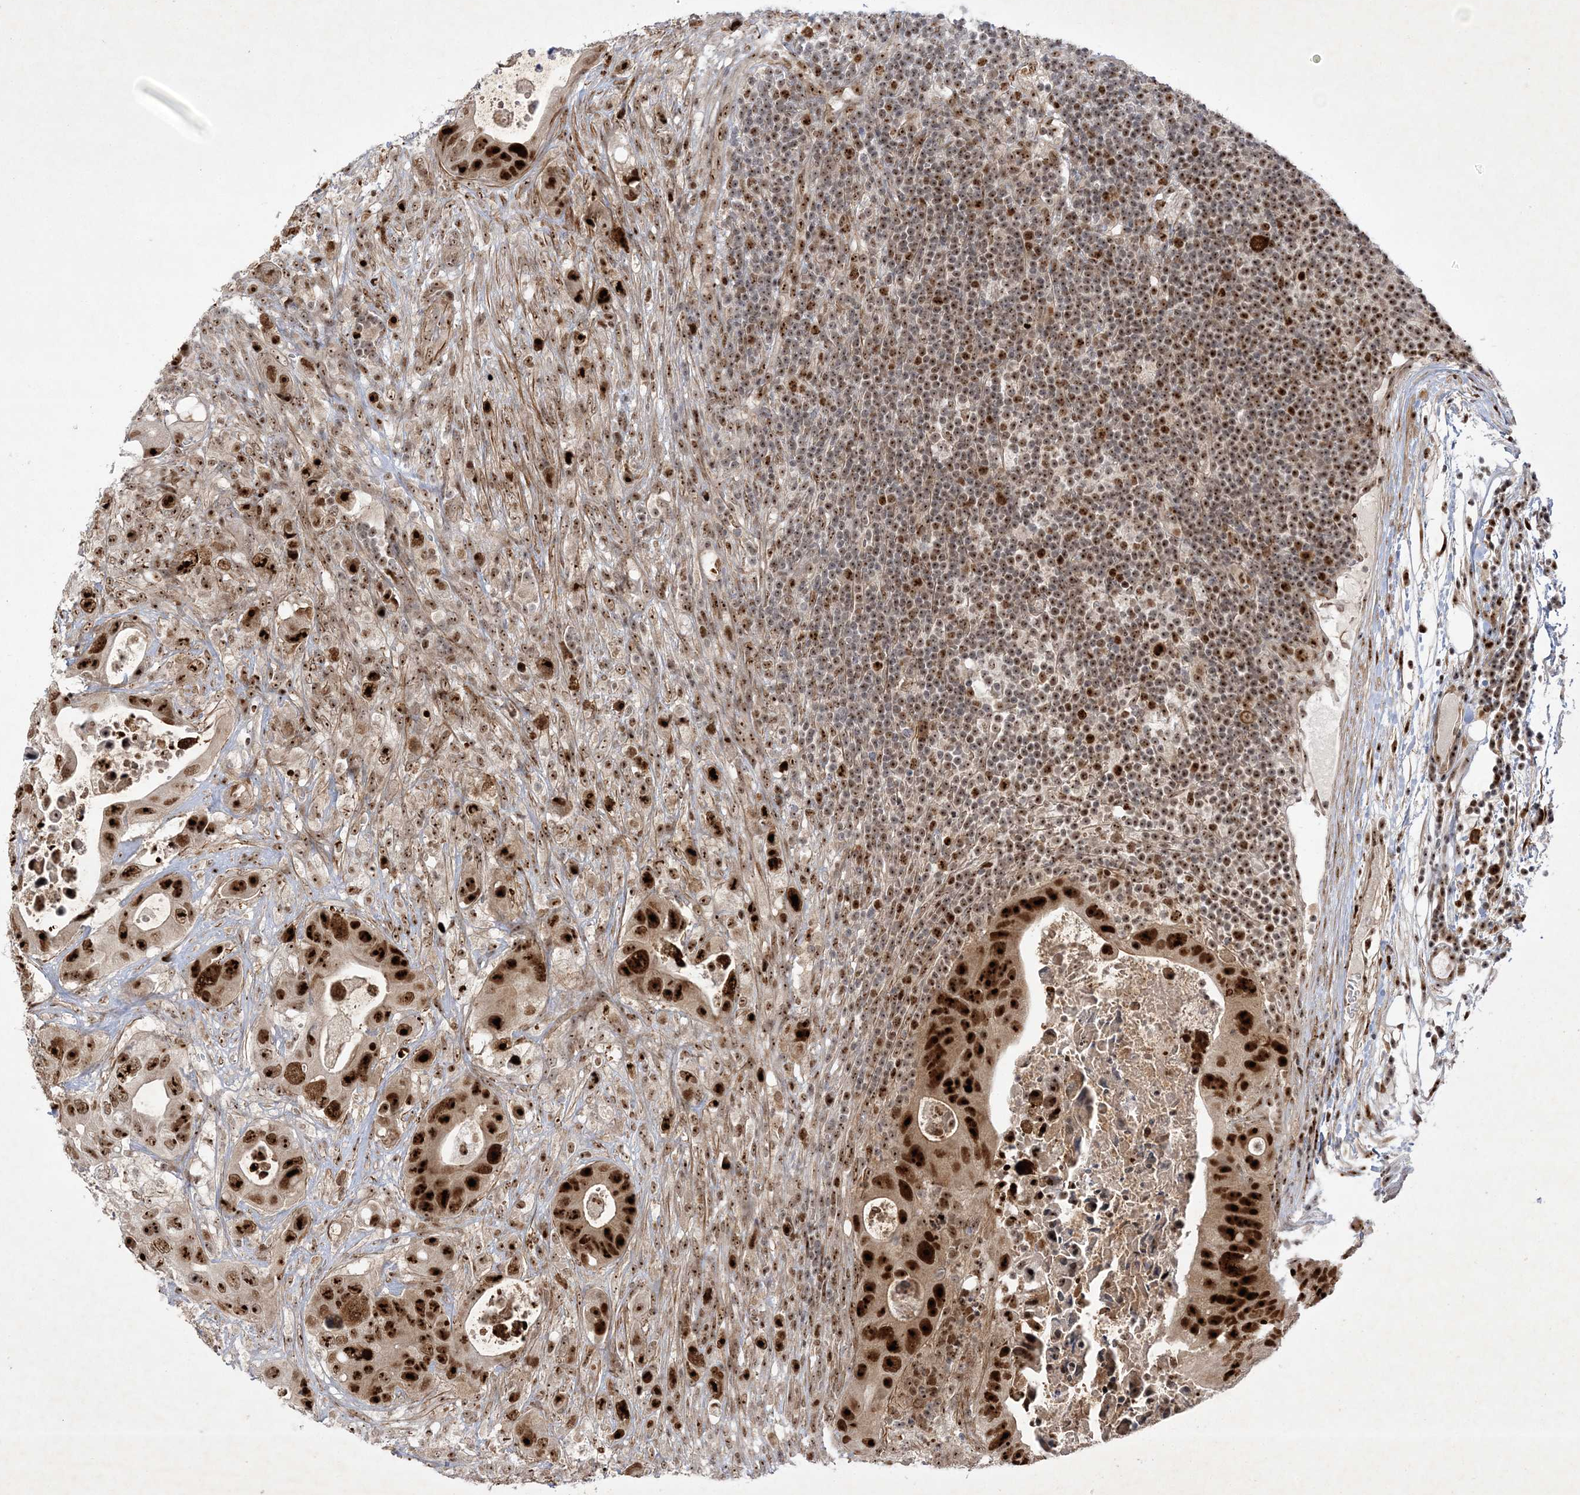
{"staining": {"intensity": "strong", "quantity": ">75%", "location": "nuclear"}, "tissue": "colorectal cancer", "cell_type": "Tumor cells", "image_type": "cancer", "snomed": [{"axis": "morphology", "description": "Adenocarcinoma, NOS"}, {"axis": "topography", "description": "Colon"}], "caption": "A high amount of strong nuclear staining is present in approximately >75% of tumor cells in colorectal cancer (adenocarcinoma) tissue.", "gene": "NPM3", "patient": {"sex": "female", "age": 46}}